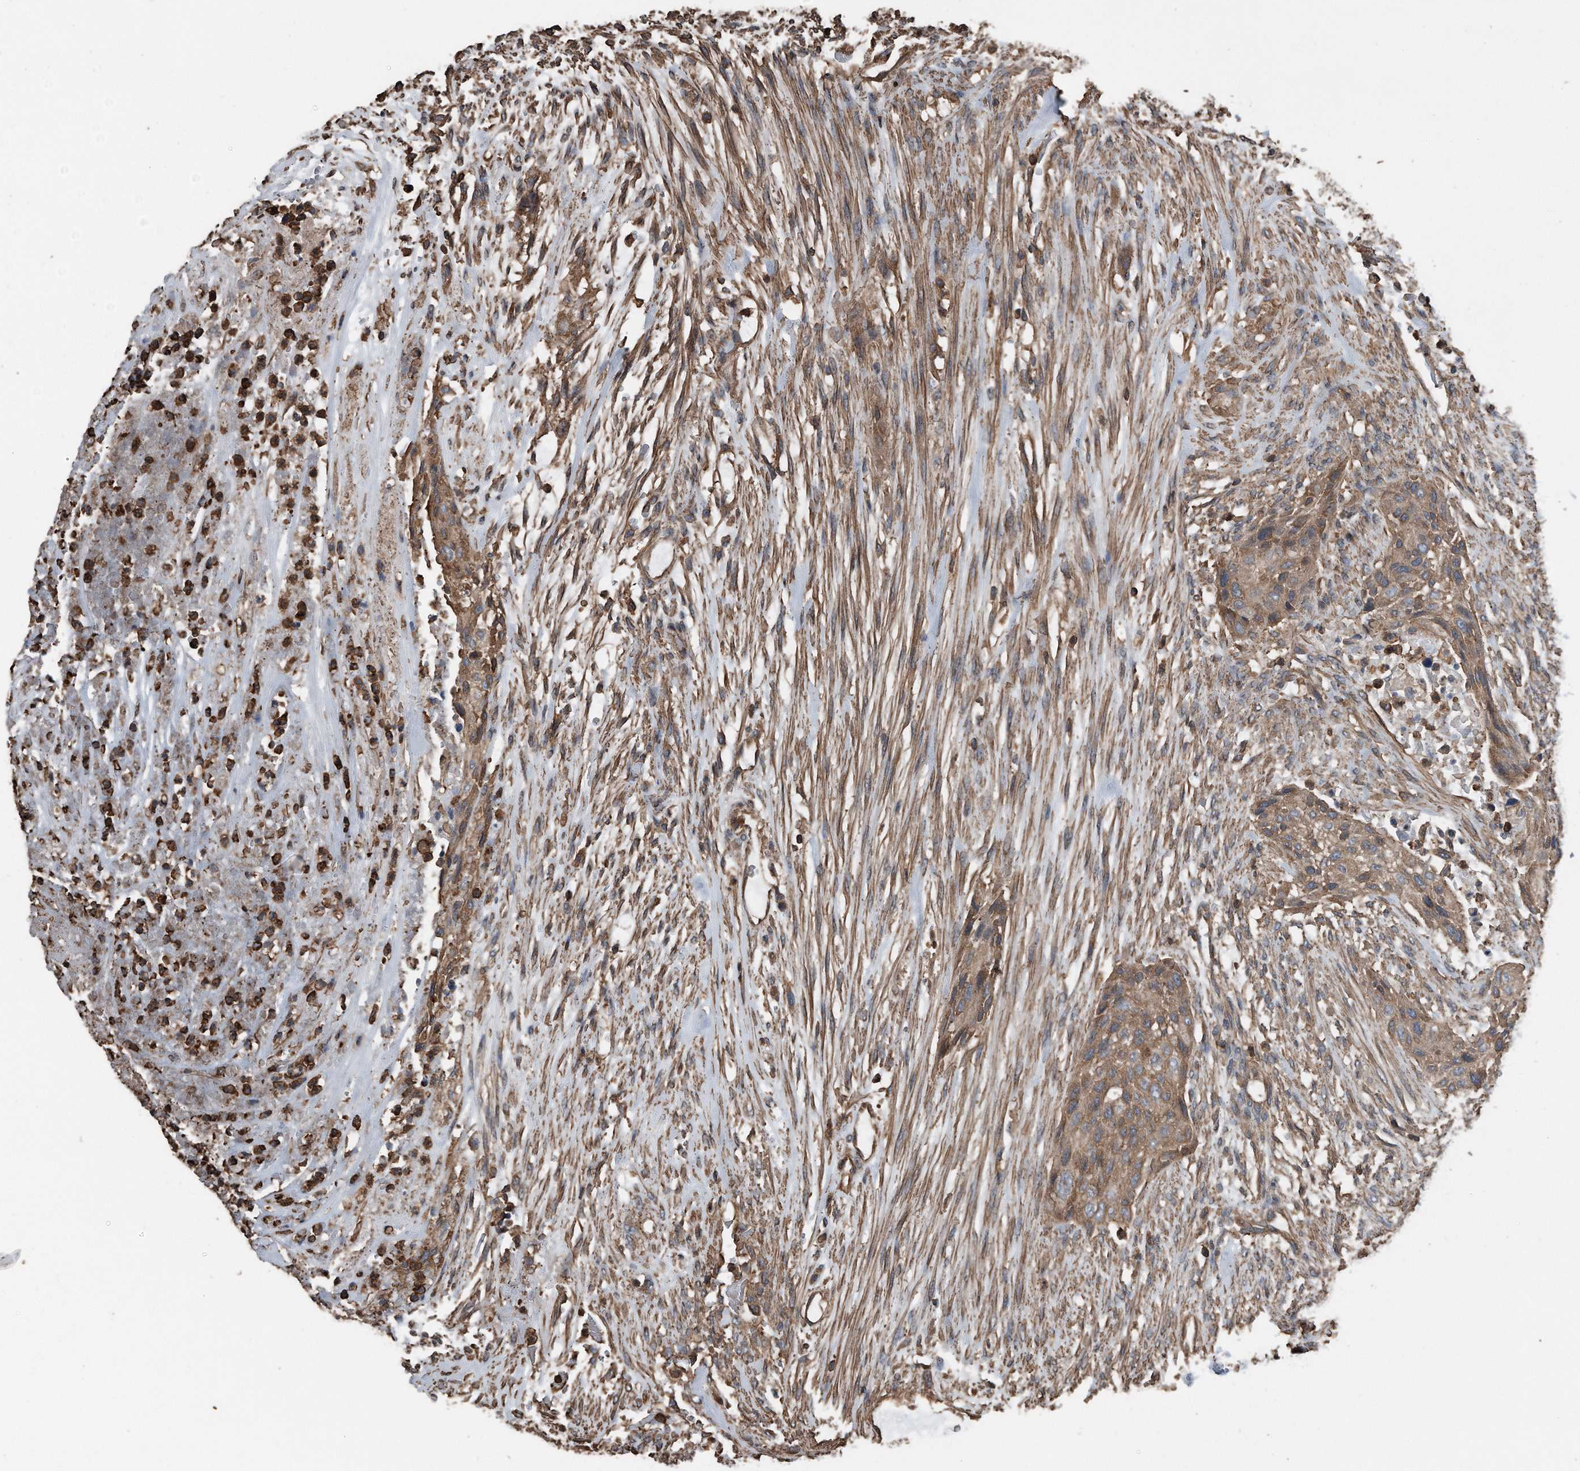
{"staining": {"intensity": "moderate", "quantity": ">75%", "location": "cytoplasmic/membranous"}, "tissue": "urothelial cancer", "cell_type": "Tumor cells", "image_type": "cancer", "snomed": [{"axis": "morphology", "description": "Urothelial carcinoma, High grade"}, {"axis": "topography", "description": "Urinary bladder"}], "caption": "Urothelial carcinoma (high-grade) stained with DAB (3,3'-diaminobenzidine) immunohistochemistry (IHC) exhibits medium levels of moderate cytoplasmic/membranous staining in about >75% of tumor cells.", "gene": "RSPO3", "patient": {"sex": "male", "age": 35}}